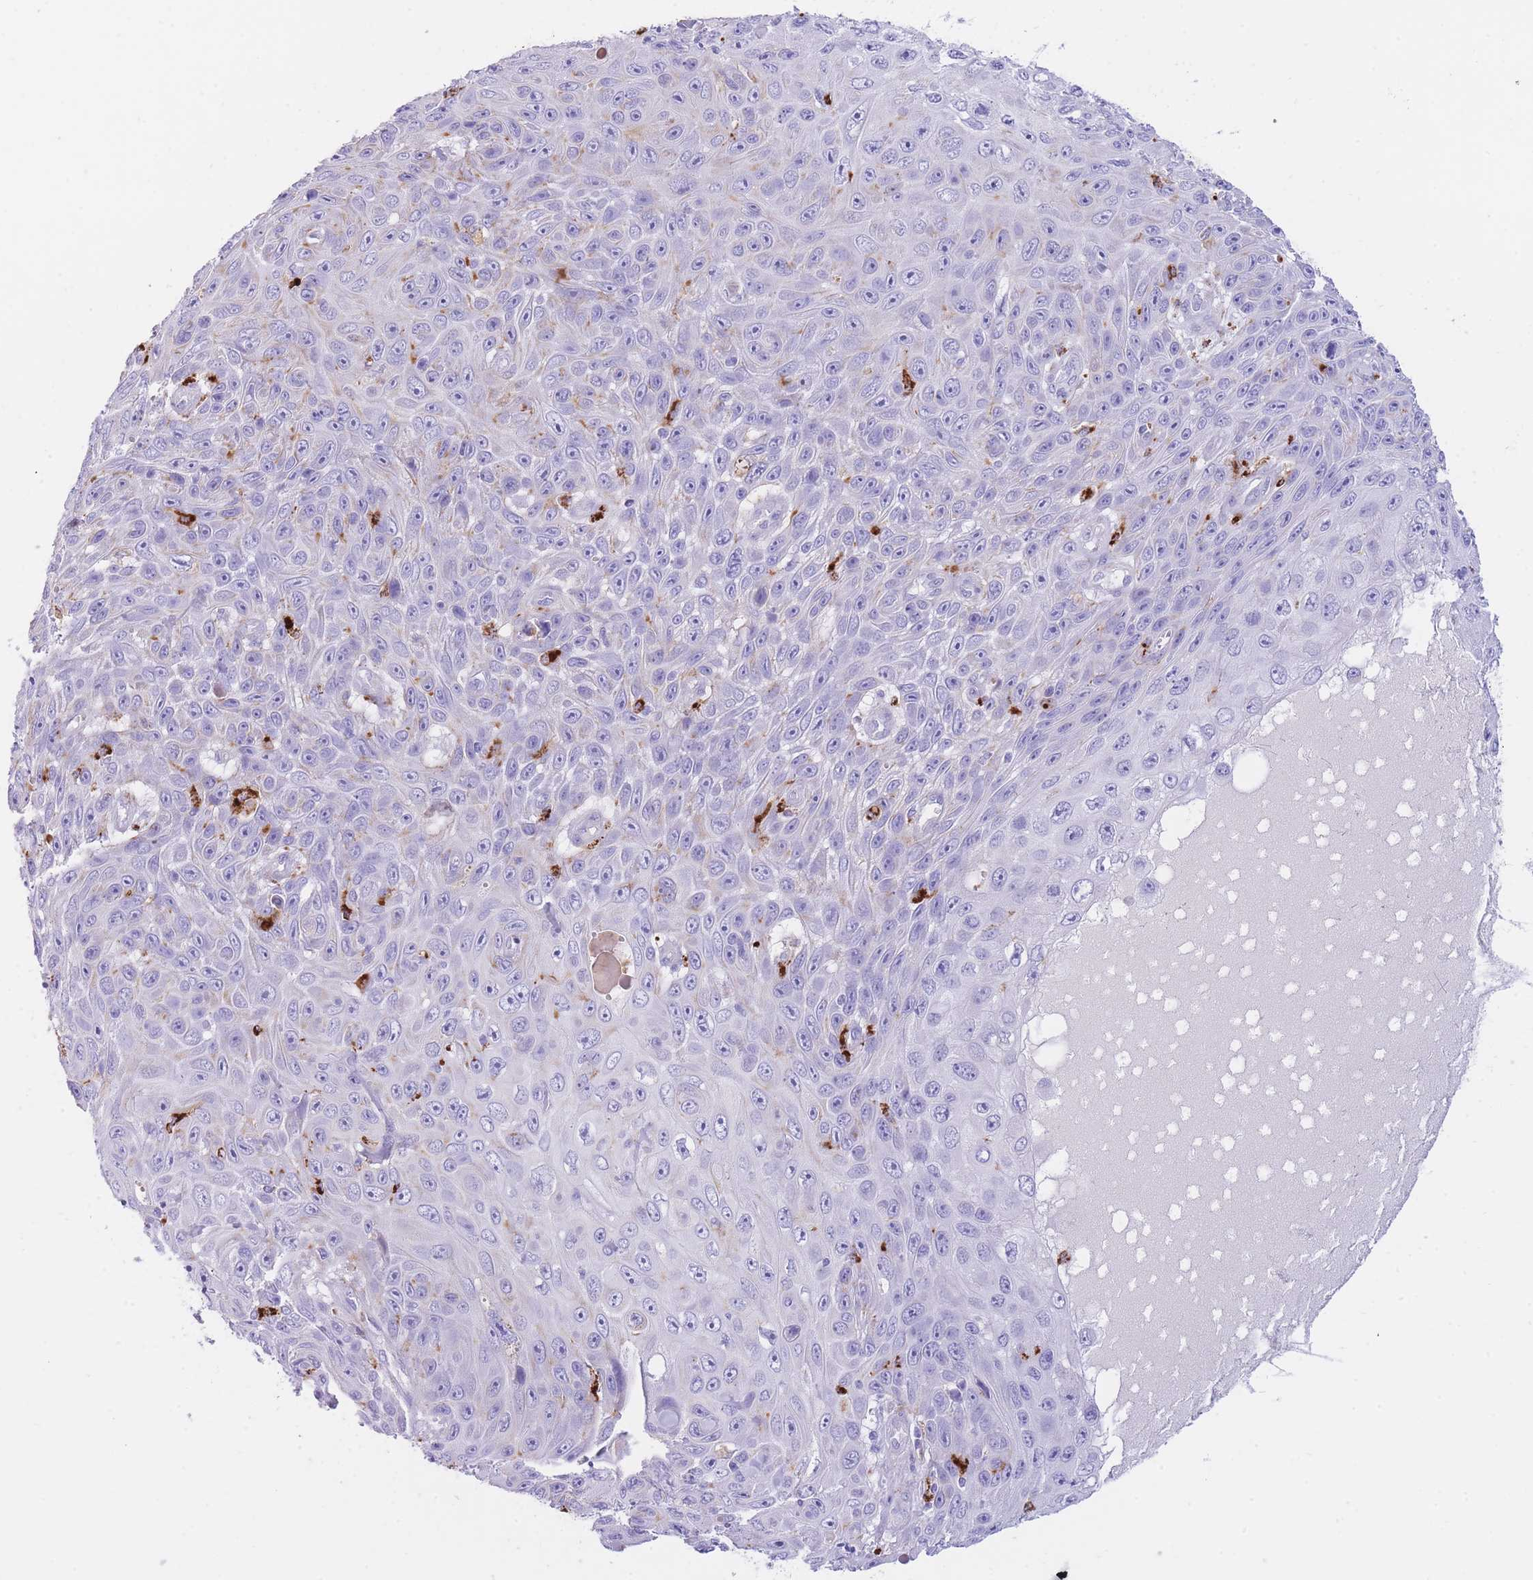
{"staining": {"intensity": "negative", "quantity": "none", "location": "none"}, "tissue": "skin cancer", "cell_type": "Tumor cells", "image_type": "cancer", "snomed": [{"axis": "morphology", "description": "Squamous cell carcinoma, NOS"}, {"axis": "topography", "description": "Skin"}], "caption": "Micrograph shows no protein expression in tumor cells of skin cancer (squamous cell carcinoma) tissue.", "gene": "PLBD1", "patient": {"sex": "male", "age": 82}}